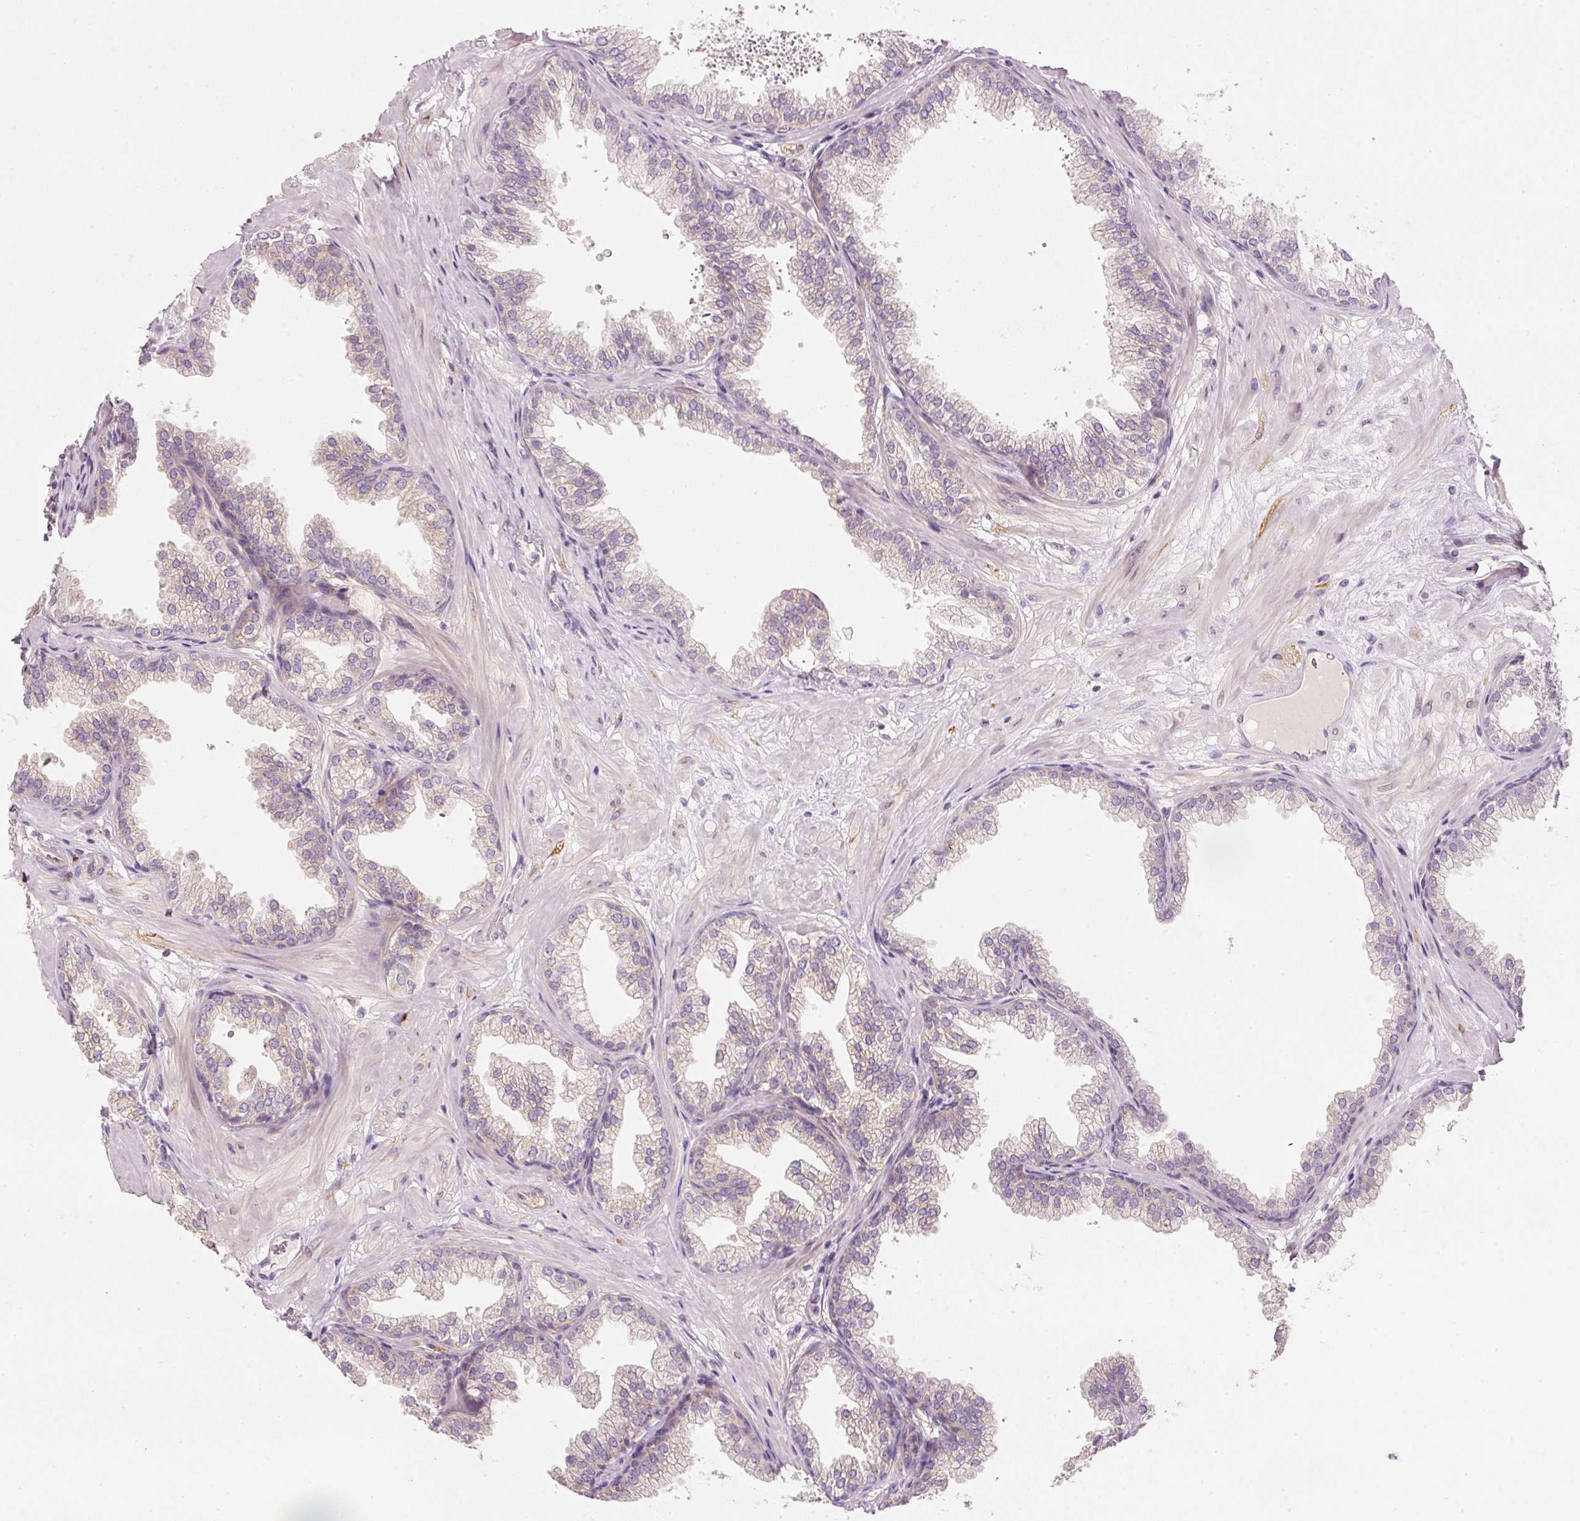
{"staining": {"intensity": "moderate", "quantity": "<25%", "location": "cytoplasmic/membranous"}, "tissue": "prostate", "cell_type": "Glandular cells", "image_type": "normal", "snomed": [{"axis": "morphology", "description": "Normal tissue, NOS"}, {"axis": "topography", "description": "Prostate"}], "caption": "Protein staining of normal prostate displays moderate cytoplasmic/membranous staining in about <25% of glandular cells.", "gene": "RNF167", "patient": {"sex": "male", "age": 37}}